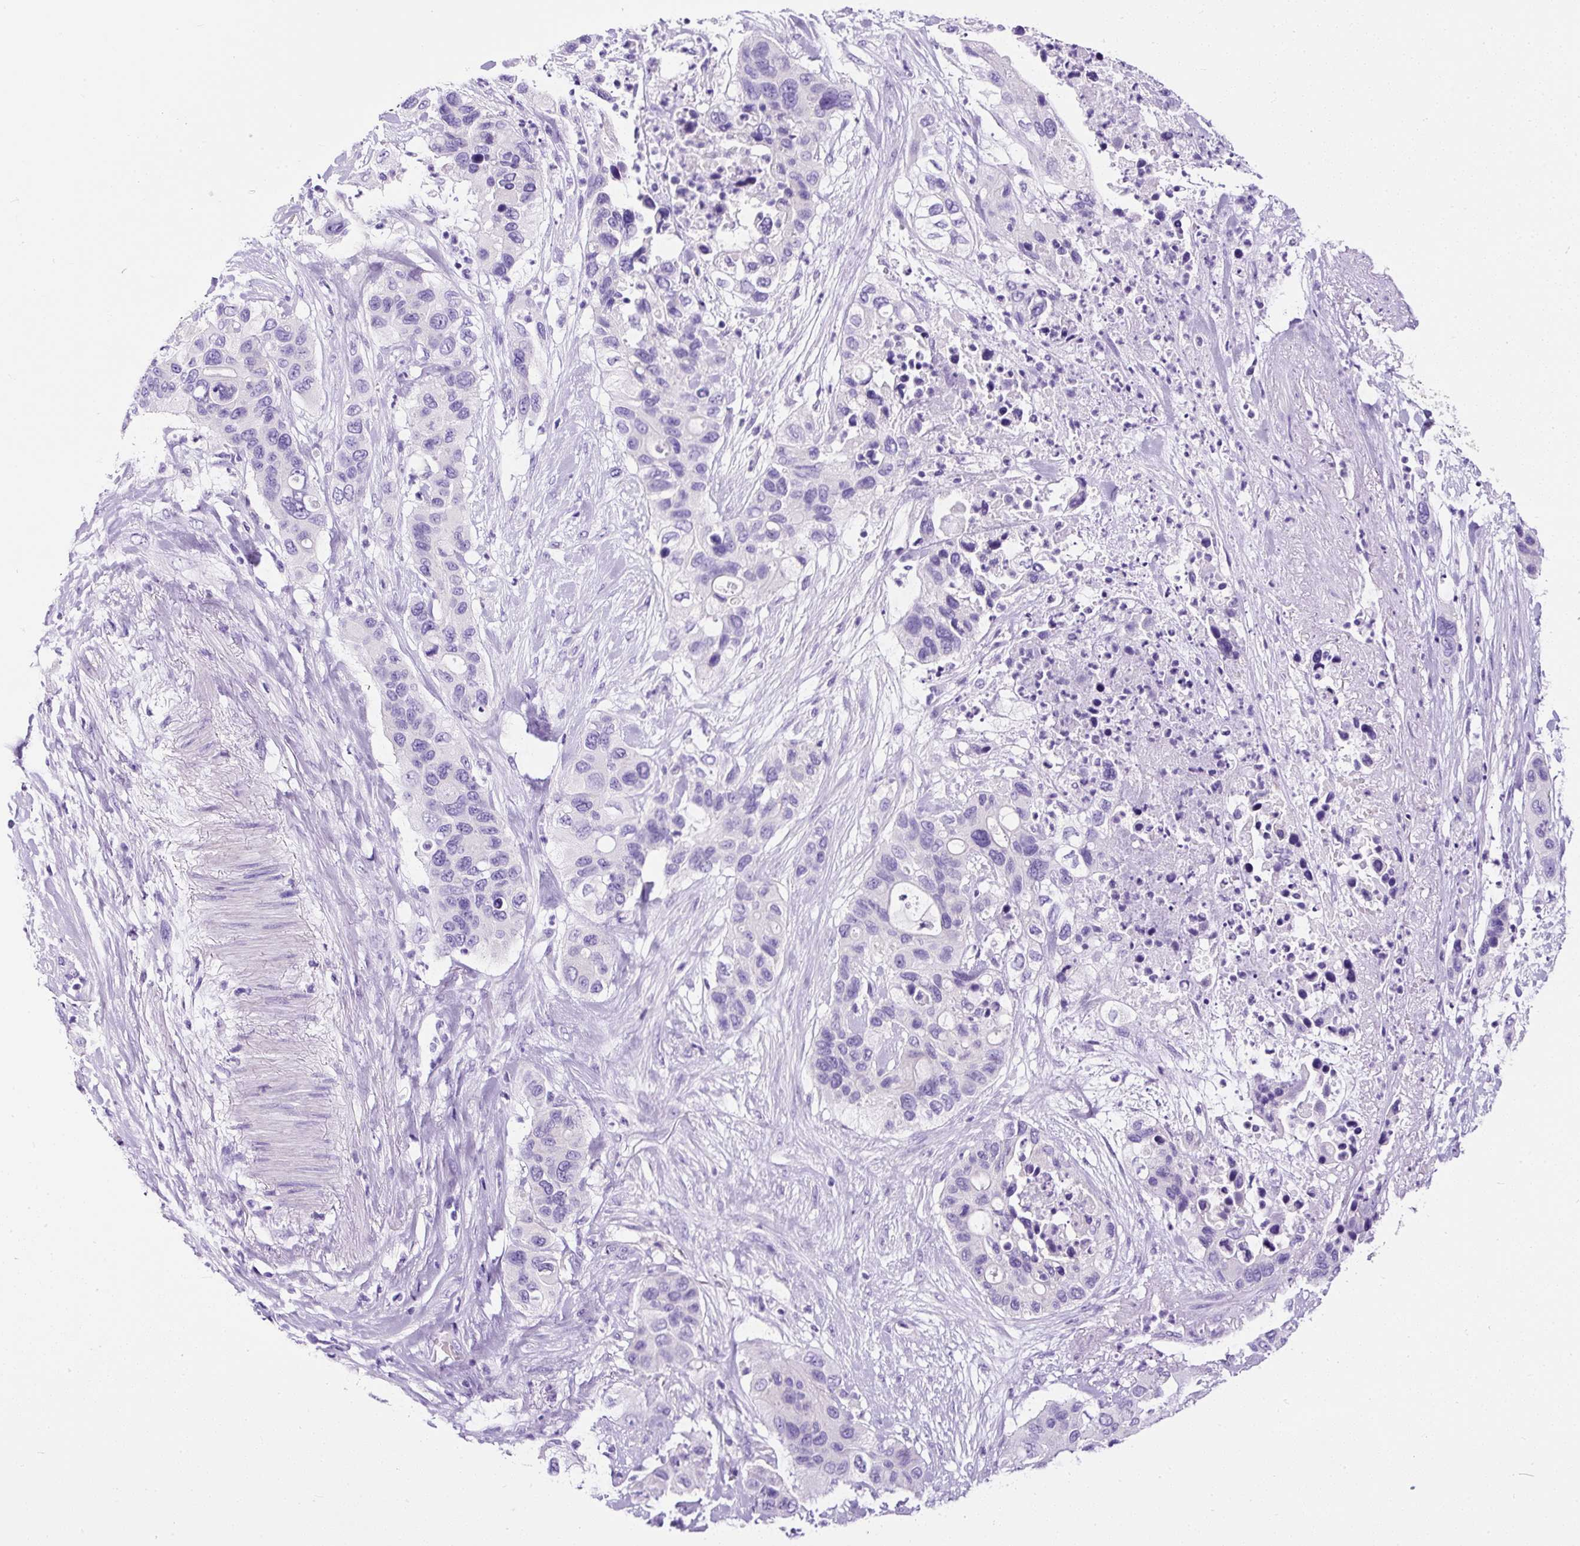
{"staining": {"intensity": "negative", "quantity": "none", "location": "none"}, "tissue": "pancreatic cancer", "cell_type": "Tumor cells", "image_type": "cancer", "snomed": [{"axis": "morphology", "description": "Adenocarcinoma, NOS"}, {"axis": "topography", "description": "Pancreas"}], "caption": "An IHC histopathology image of pancreatic adenocarcinoma is shown. There is no staining in tumor cells of pancreatic adenocarcinoma. (Stains: DAB IHC with hematoxylin counter stain, Microscopy: brightfield microscopy at high magnification).", "gene": "STOX2", "patient": {"sex": "female", "age": 71}}